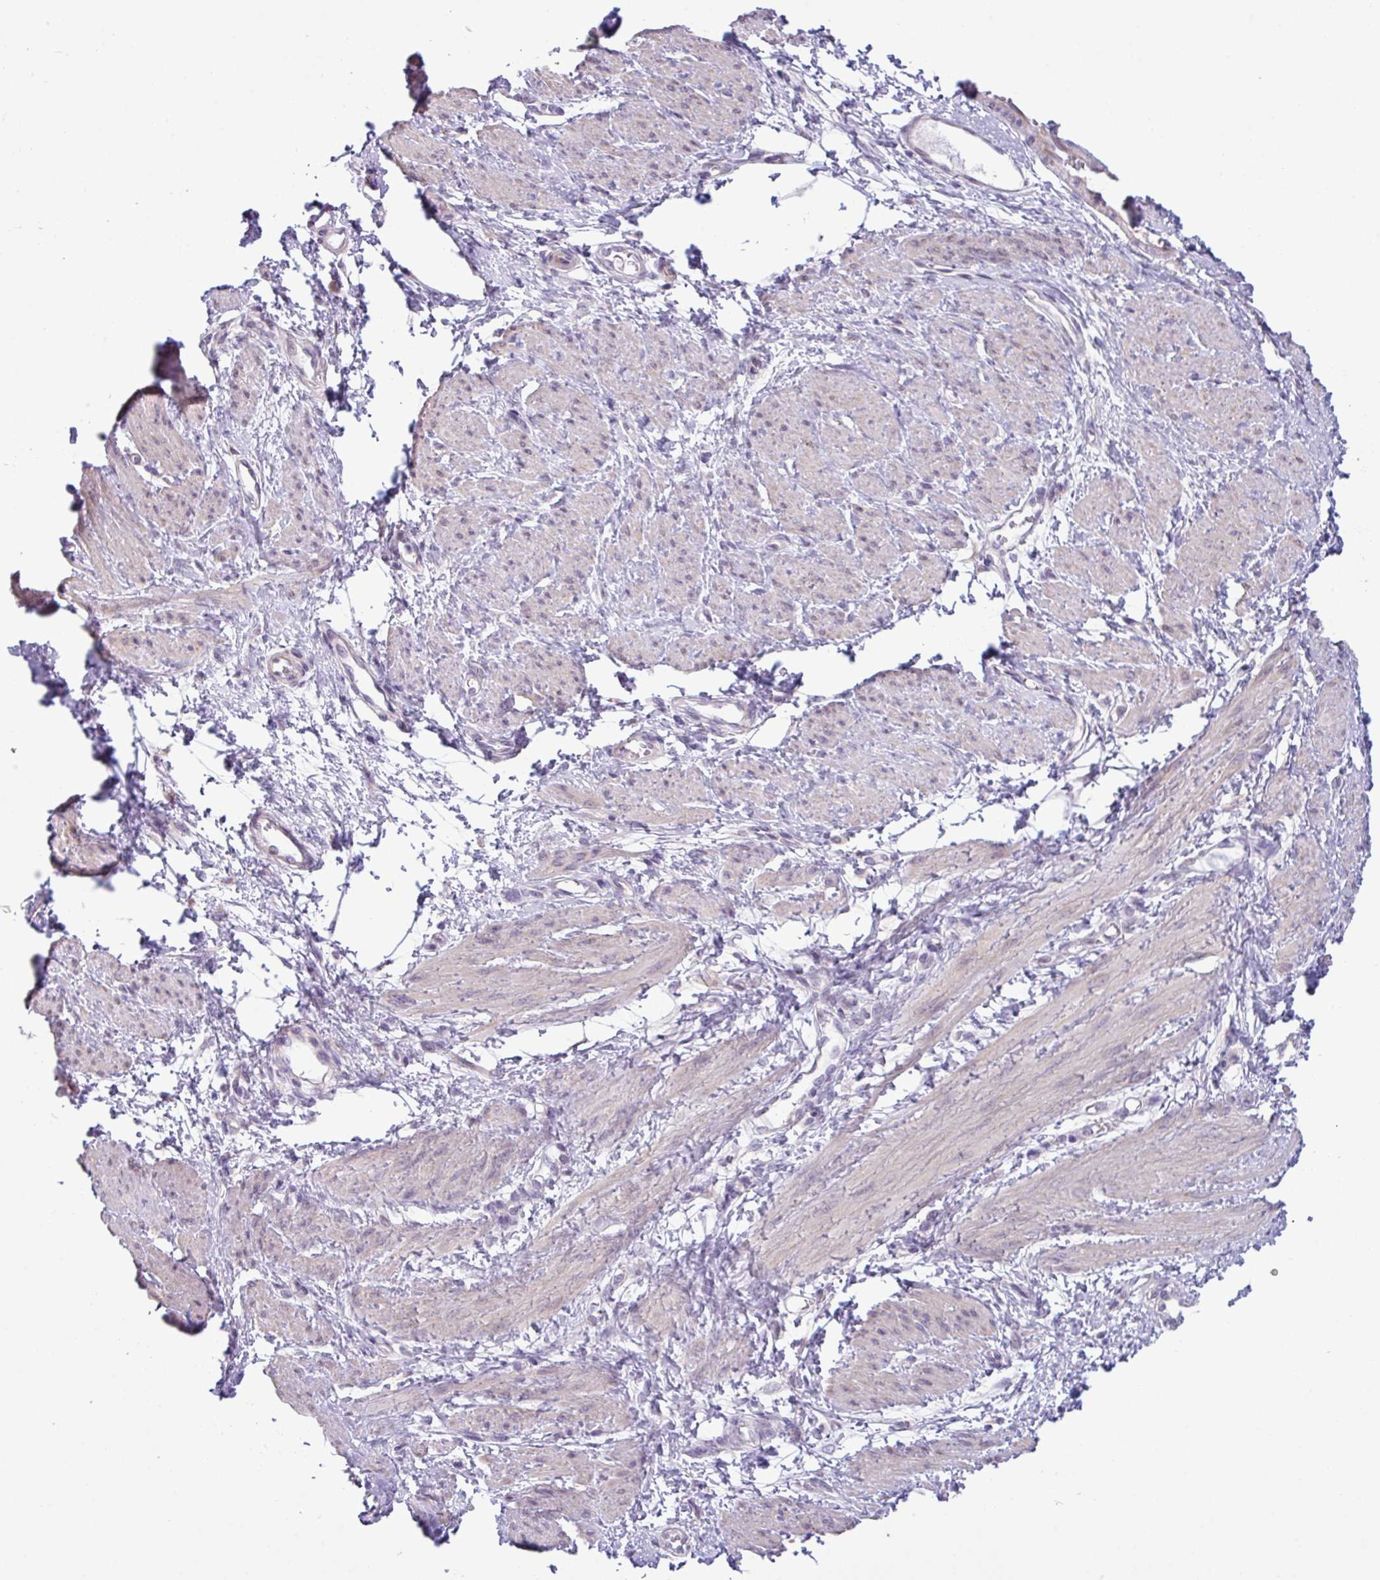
{"staining": {"intensity": "weak", "quantity": "<25%", "location": "cytoplasmic/membranous"}, "tissue": "smooth muscle", "cell_type": "Smooth muscle cells", "image_type": "normal", "snomed": [{"axis": "morphology", "description": "Normal tissue, NOS"}, {"axis": "topography", "description": "Smooth muscle"}, {"axis": "topography", "description": "Uterus"}], "caption": "IHC image of normal smooth muscle stained for a protein (brown), which reveals no staining in smooth muscle cells.", "gene": "IRGC", "patient": {"sex": "female", "age": 39}}